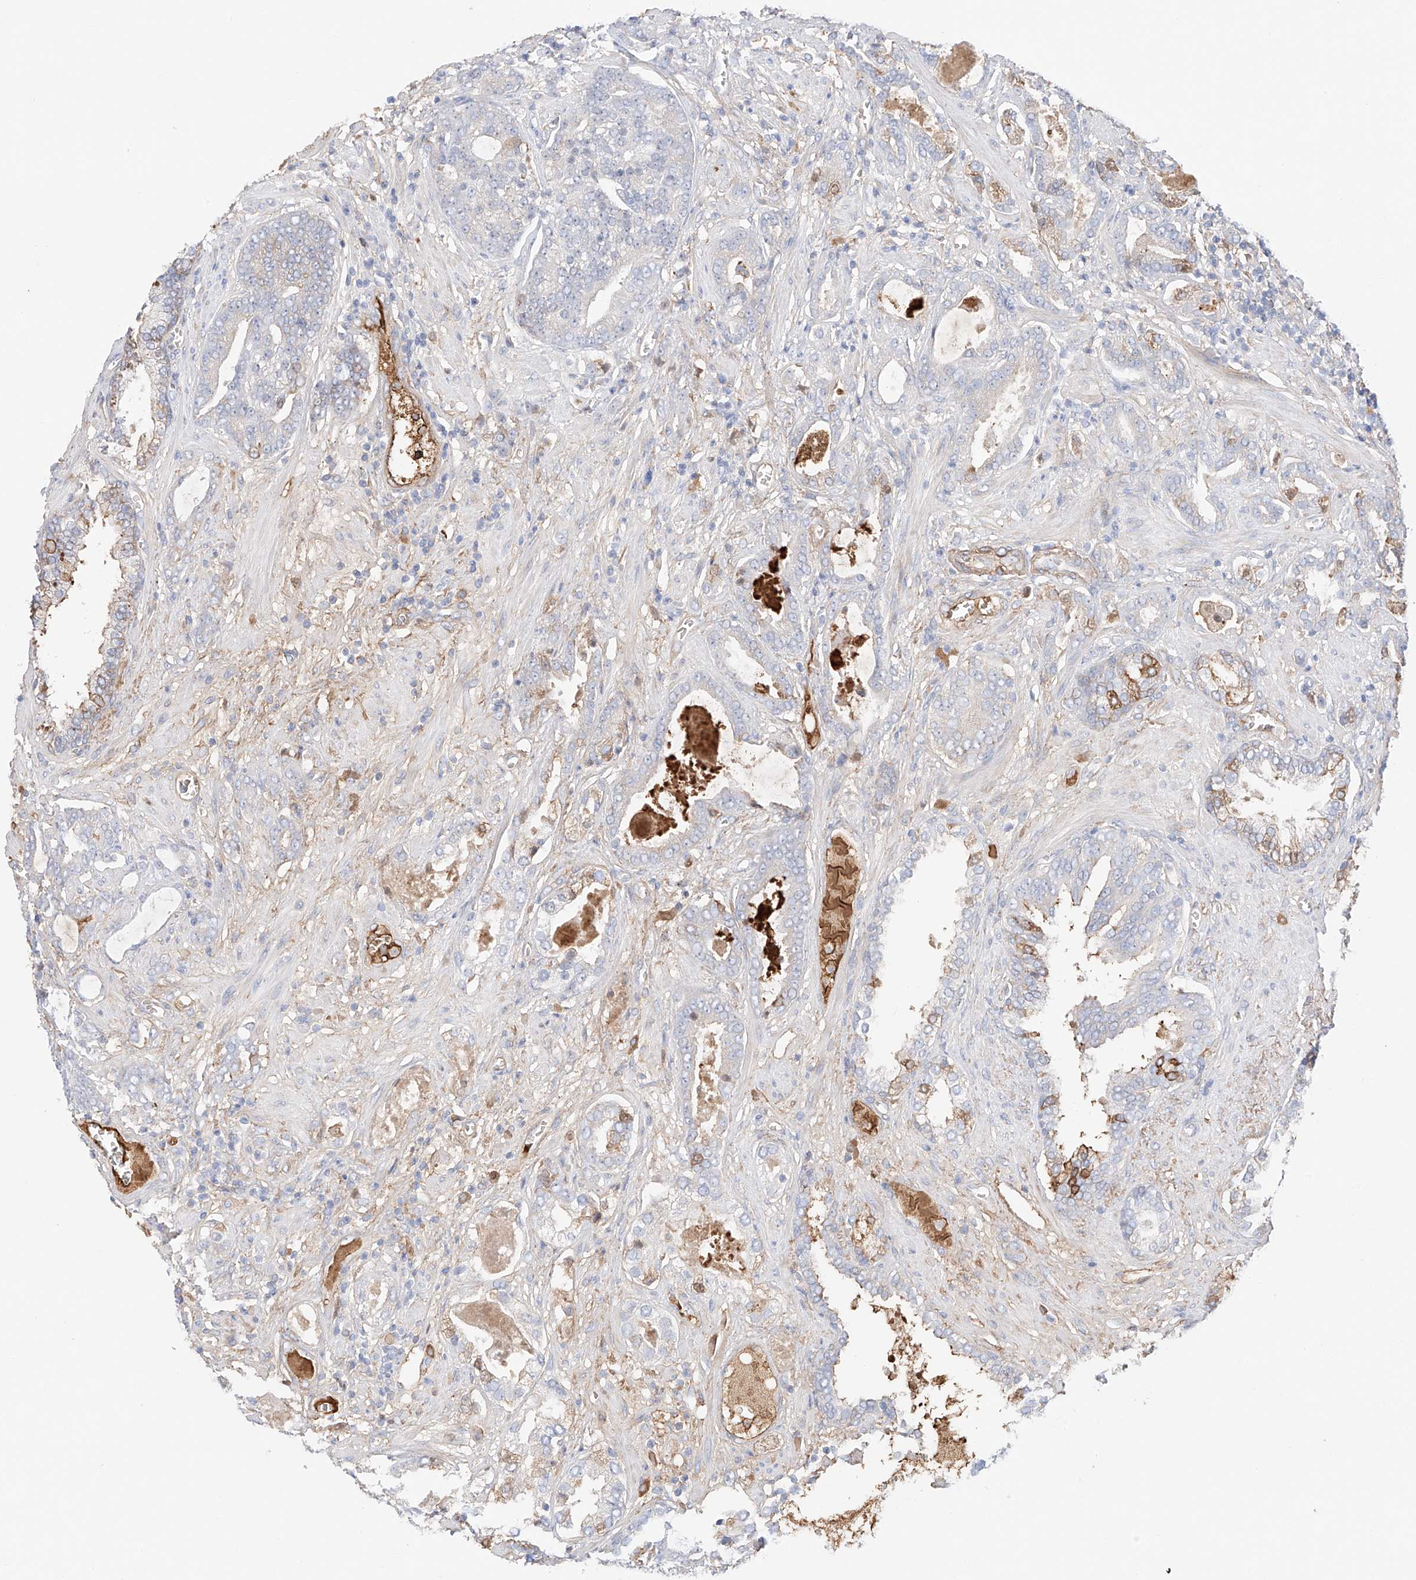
{"staining": {"intensity": "negative", "quantity": "none", "location": "none"}, "tissue": "prostate cancer", "cell_type": "Tumor cells", "image_type": "cancer", "snomed": [{"axis": "morphology", "description": "Adenocarcinoma, High grade"}, {"axis": "topography", "description": "Prostate and seminal vesicle, NOS"}], "caption": "Tumor cells are negative for brown protein staining in prostate cancer (adenocarcinoma (high-grade)).", "gene": "PGGT1B", "patient": {"sex": "male", "age": 67}}